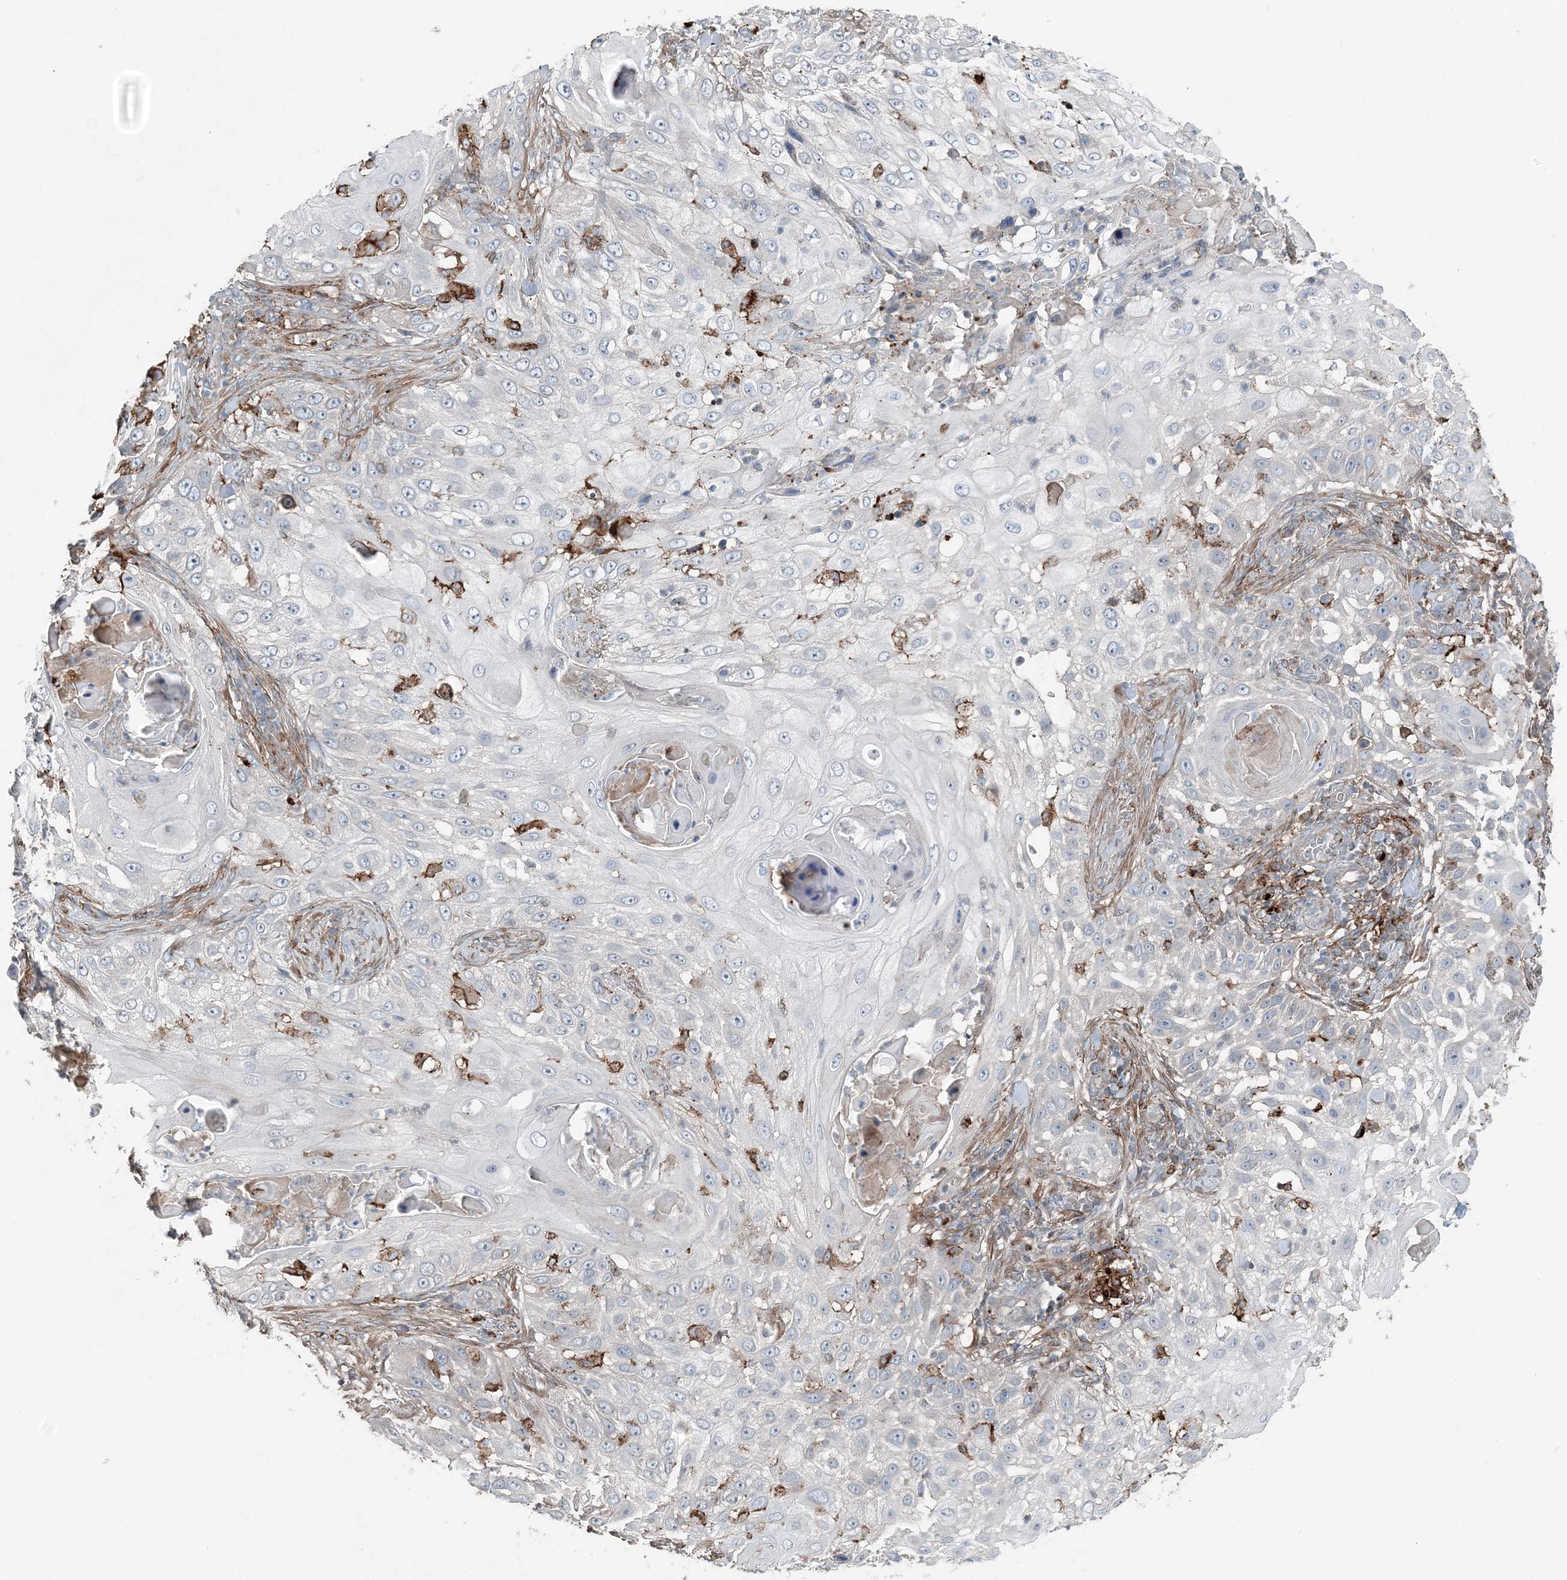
{"staining": {"intensity": "negative", "quantity": "none", "location": "none"}, "tissue": "skin cancer", "cell_type": "Tumor cells", "image_type": "cancer", "snomed": [{"axis": "morphology", "description": "Squamous cell carcinoma, NOS"}, {"axis": "topography", "description": "Skin"}], "caption": "High power microscopy histopathology image of an IHC photomicrograph of skin cancer, revealing no significant positivity in tumor cells.", "gene": "KY", "patient": {"sex": "female", "age": 44}}